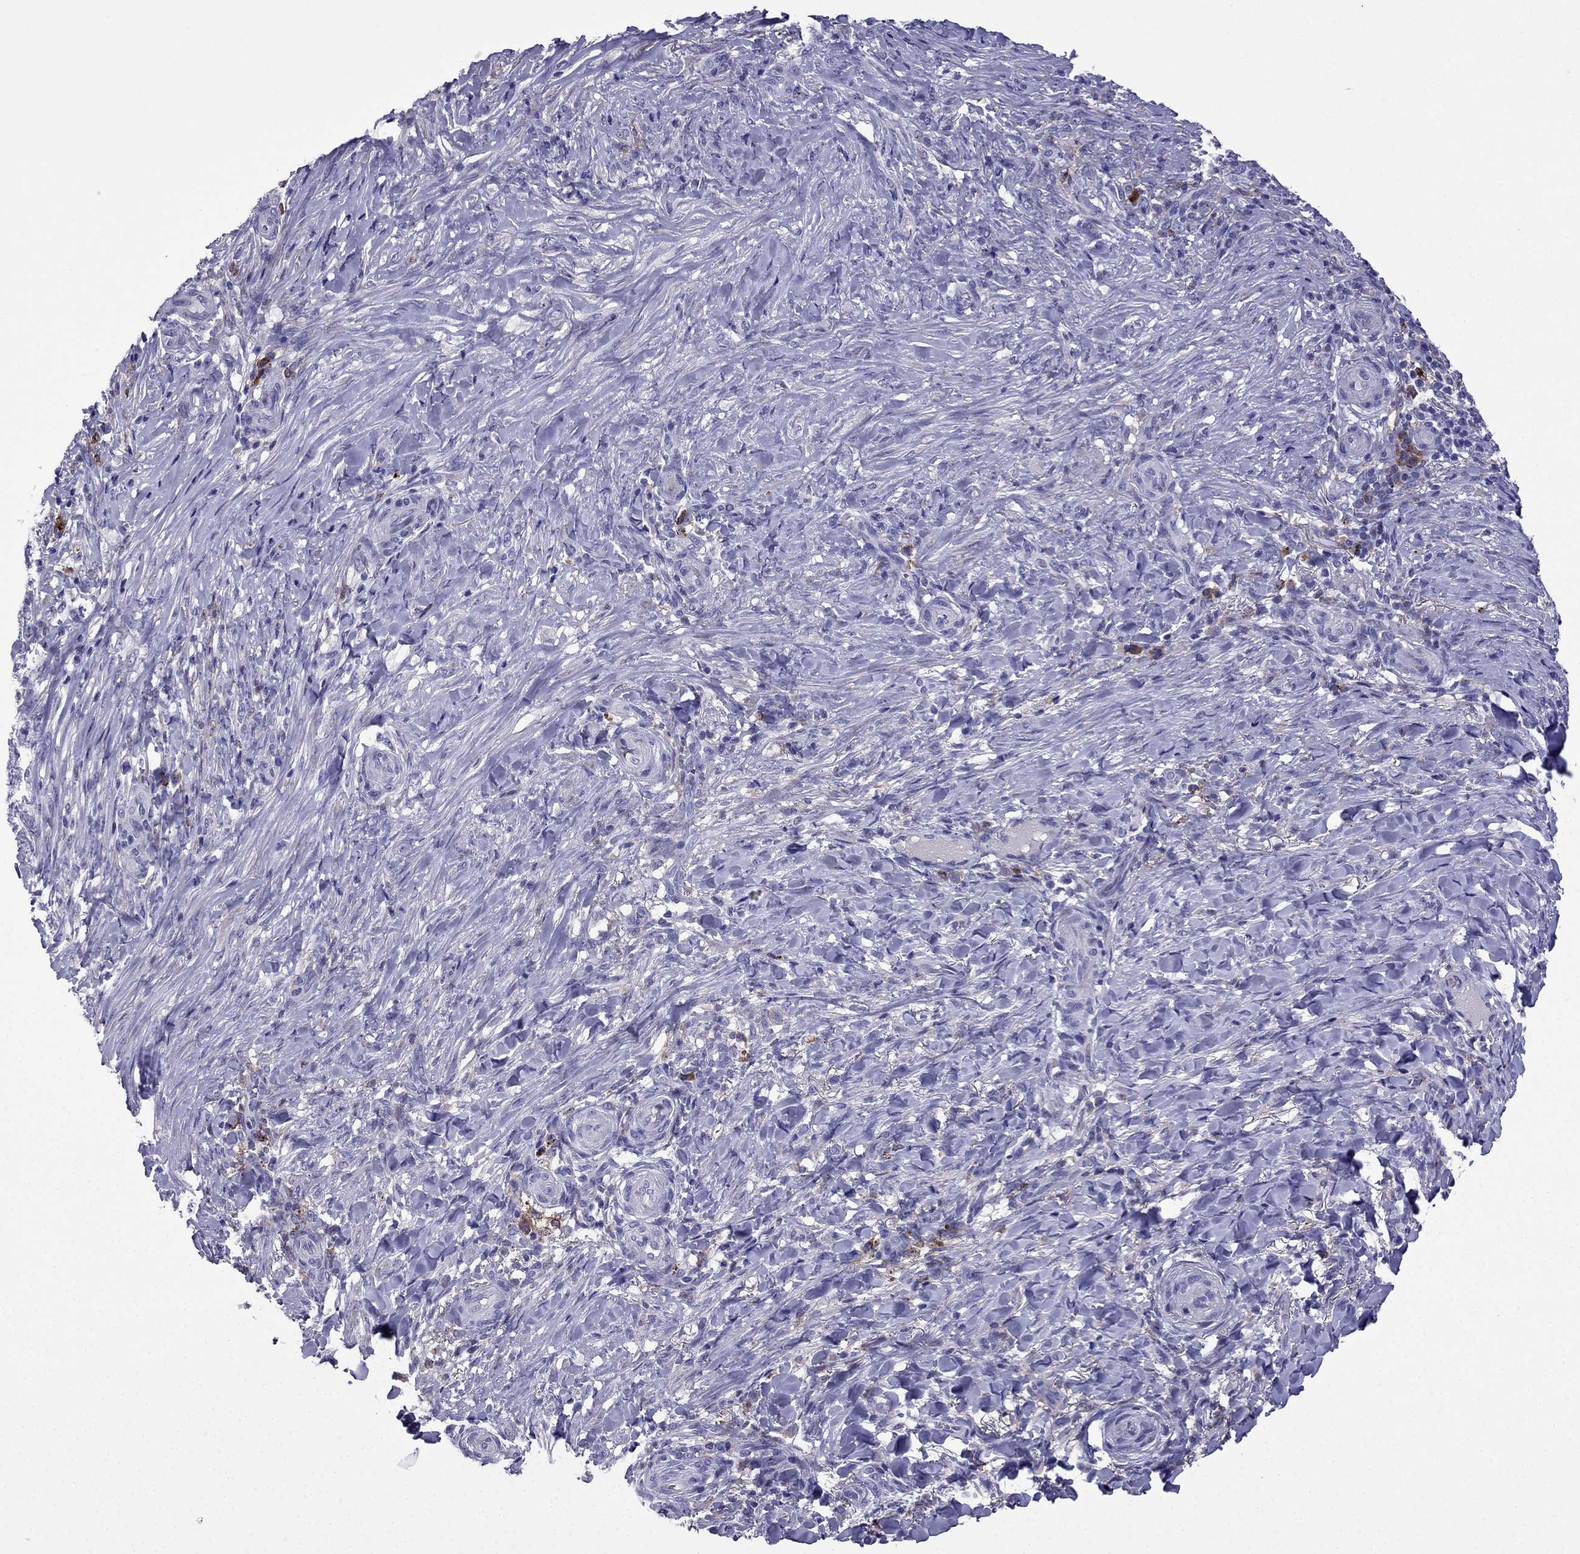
{"staining": {"intensity": "negative", "quantity": "none", "location": "none"}, "tissue": "skin cancer", "cell_type": "Tumor cells", "image_type": "cancer", "snomed": [{"axis": "morphology", "description": "Basal cell carcinoma"}, {"axis": "topography", "description": "Skin"}], "caption": "A micrograph of skin cancer stained for a protein exhibits no brown staining in tumor cells.", "gene": "TSSK4", "patient": {"sex": "female", "age": 69}}